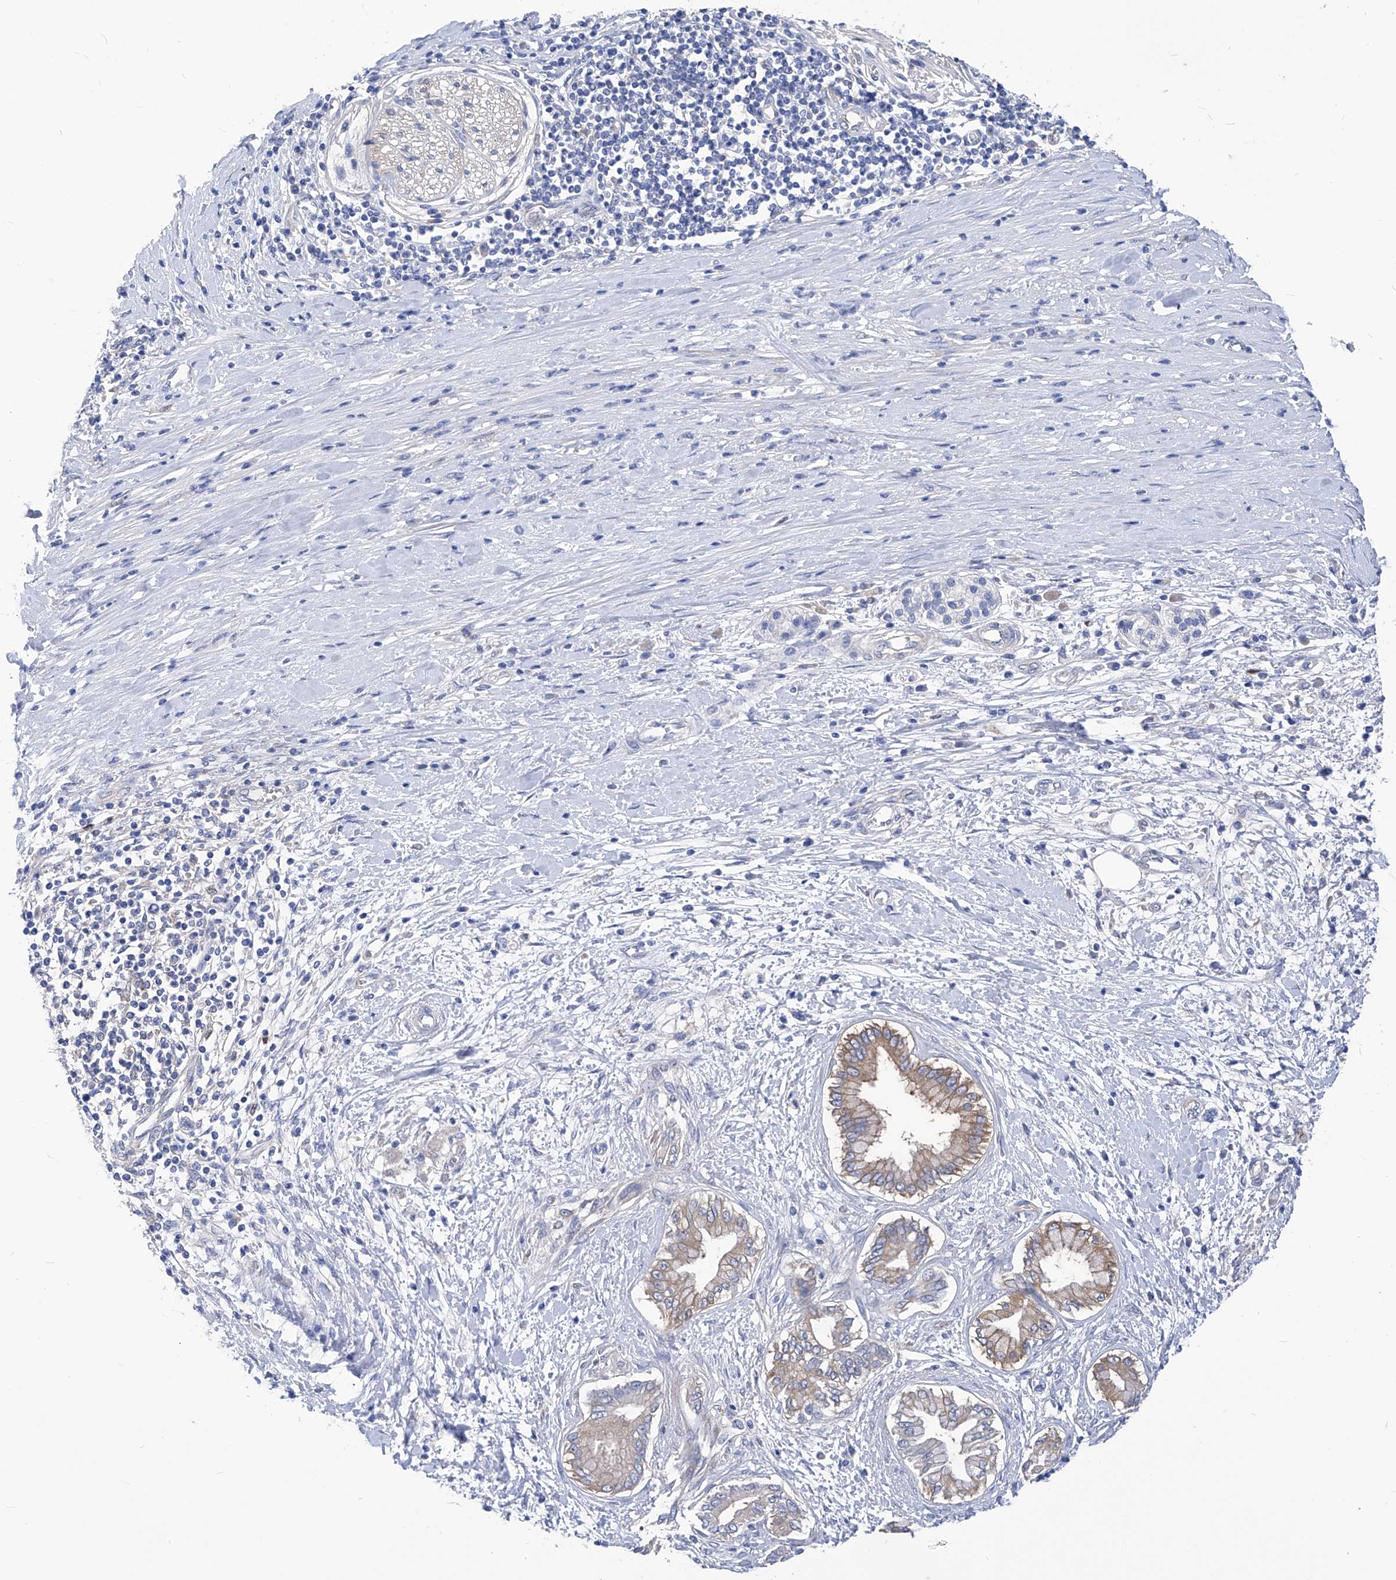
{"staining": {"intensity": "weak", "quantity": "25%-75%", "location": "cytoplasmic/membranous"}, "tissue": "pancreatic cancer", "cell_type": "Tumor cells", "image_type": "cancer", "snomed": [{"axis": "morphology", "description": "Adenocarcinoma, NOS"}, {"axis": "topography", "description": "Pancreas"}], "caption": "Immunohistochemical staining of pancreatic cancer displays weak cytoplasmic/membranous protein expression in approximately 25%-75% of tumor cells. The staining is performed using DAB brown chromogen to label protein expression. The nuclei are counter-stained blue using hematoxylin.", "gene": "XPNPEP1", "patient": {"sex": "male", "age": 58}}